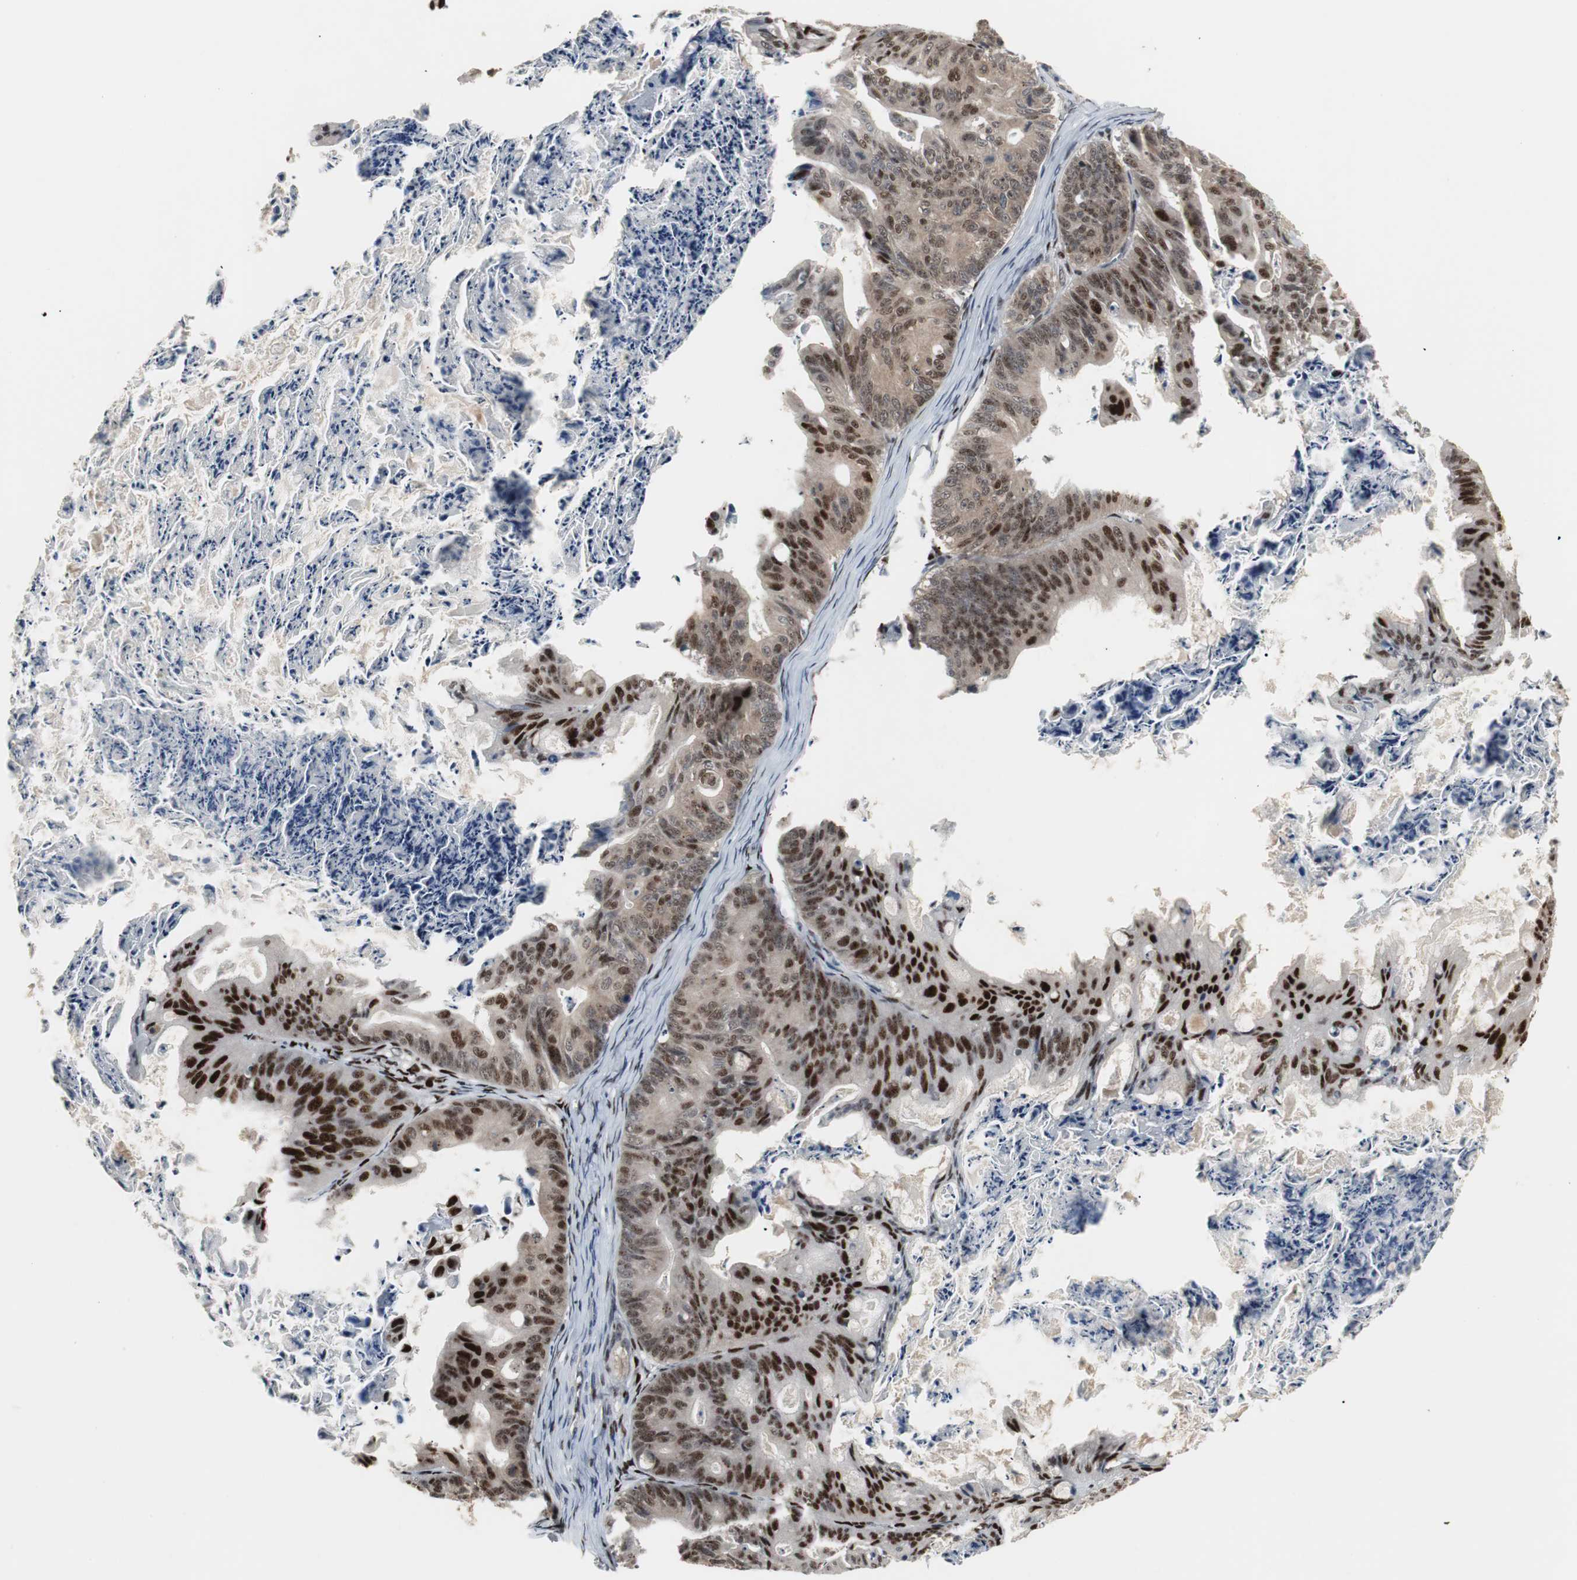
{"staining": {"intensity": "strong", "quantity": "25%-75%", "location": "cytoplasmic/membranous,nuclear"}, "tissue": "ovarian cancer", "cell_type": "Tumor cells", "image_type": "cancer", "snomed": [{"axis": "morphology", "description": "Cystadenocarcinoma, mucinous, NOS"}, {"axis": "topography", "description": "Ovary"}], "caption": "This is an image of immunohistochemistry staining of mucinous cystadenocarcinoma (ovarian), which shows strong expression in the cytoplasmic/membranous and nuclear of tumor cells.", "gene": "GRK2", "patient": {"sex": "female", "age": 36}}